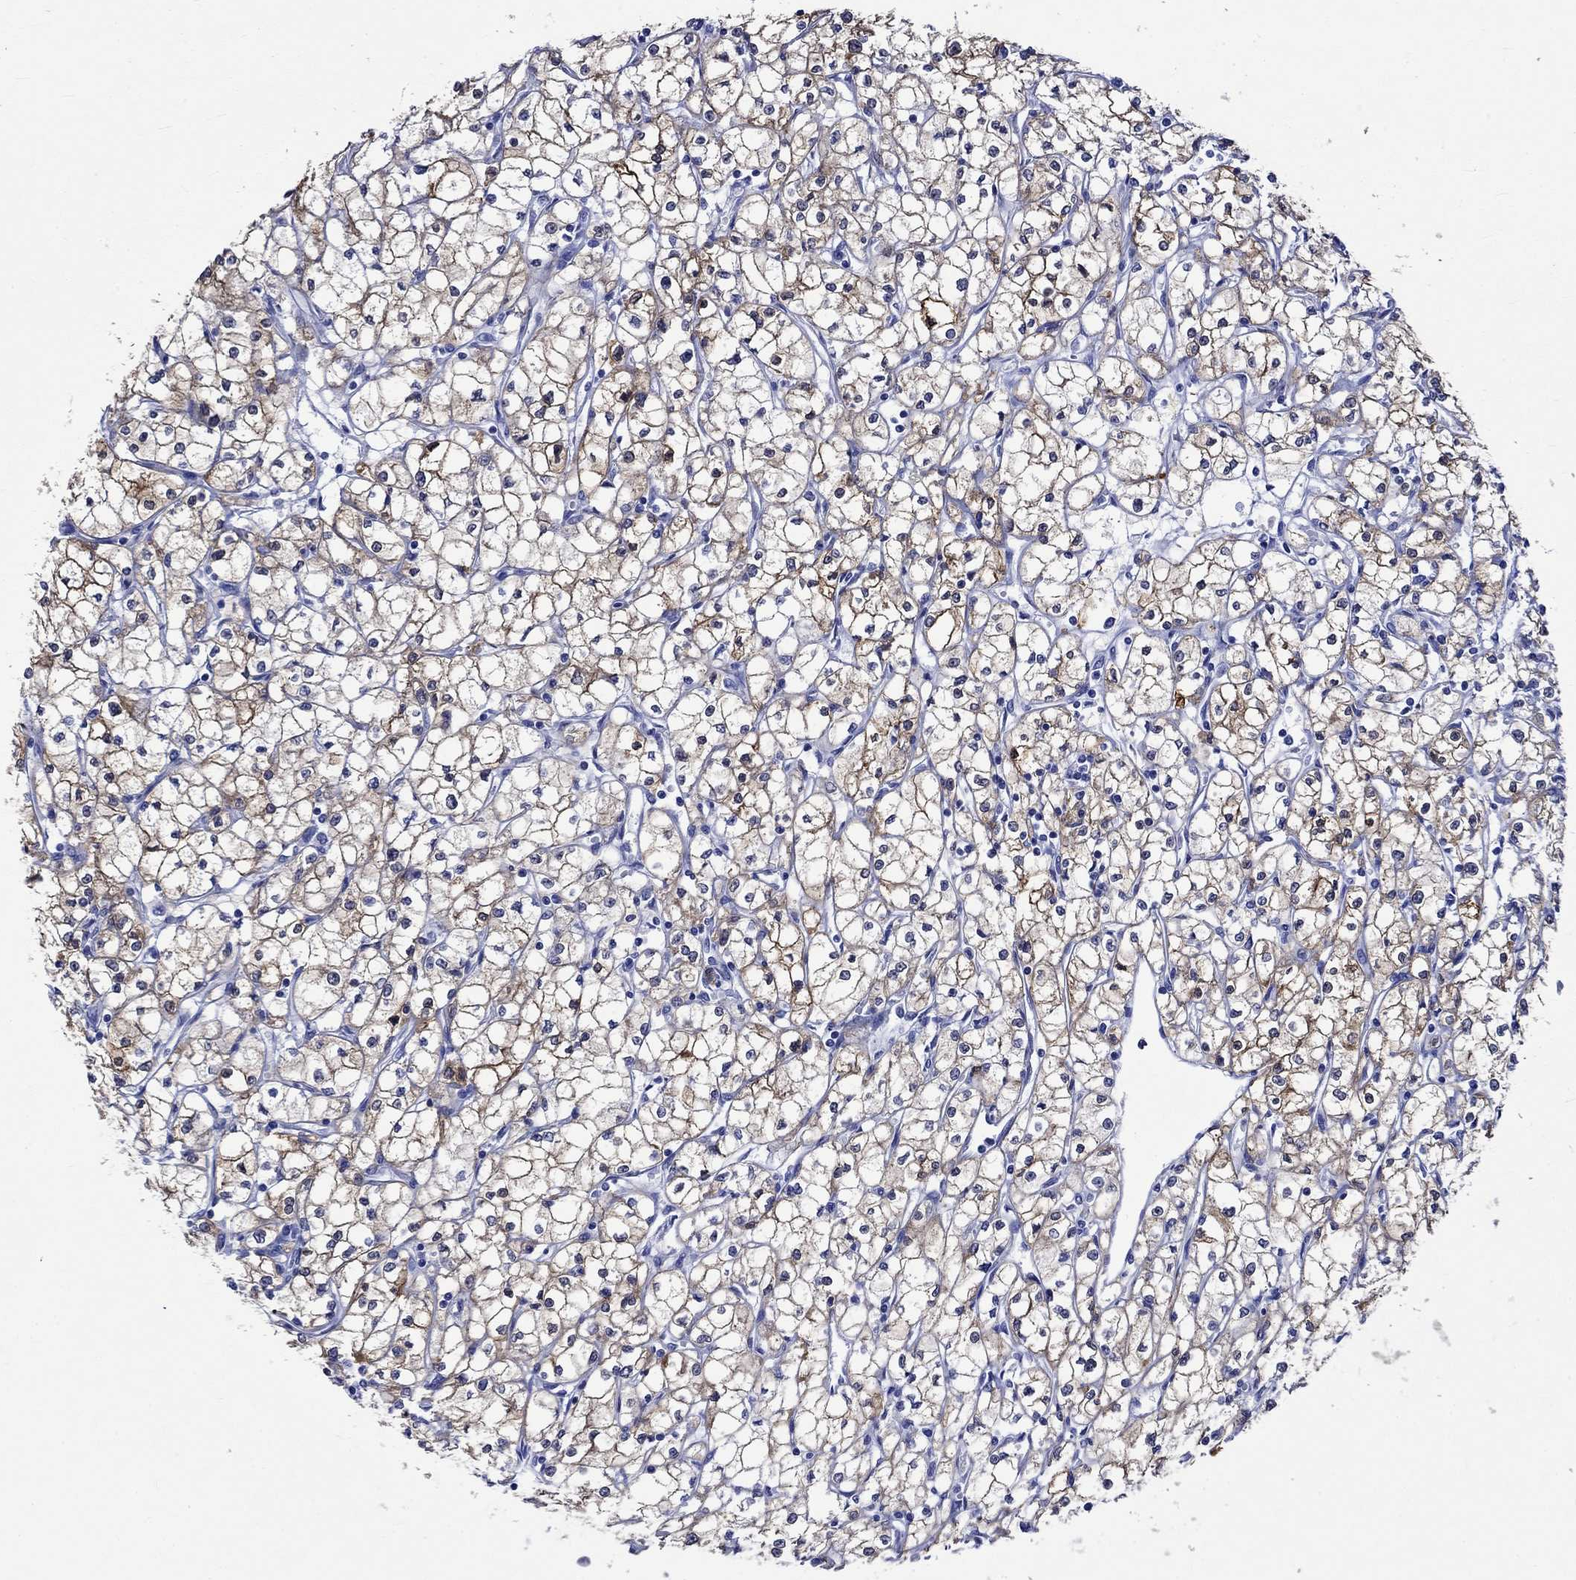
{"staining": {"intensity": "strong", "quantity": "25%-75%", "location": "cytoplasmic/membranous"}, "tissue": "renal cancer", "cell_type": "Tumor cells", "image_type": "cancer", "snomed": [{"axis": "morphology", "description": "Adenocarcinoma, NOS"}, {"axis": "topography", "description": "Kidney"}], "caption": "A photomicrograph showing strong cytoplasmic/membranous expression in approximately 25%-75% of tumor cells in renal adenocarcinoma, as visualized by brown immunohistochemical staining.", "gene": "CRYAB", "patient": {"sex": "male", "age": 67}}